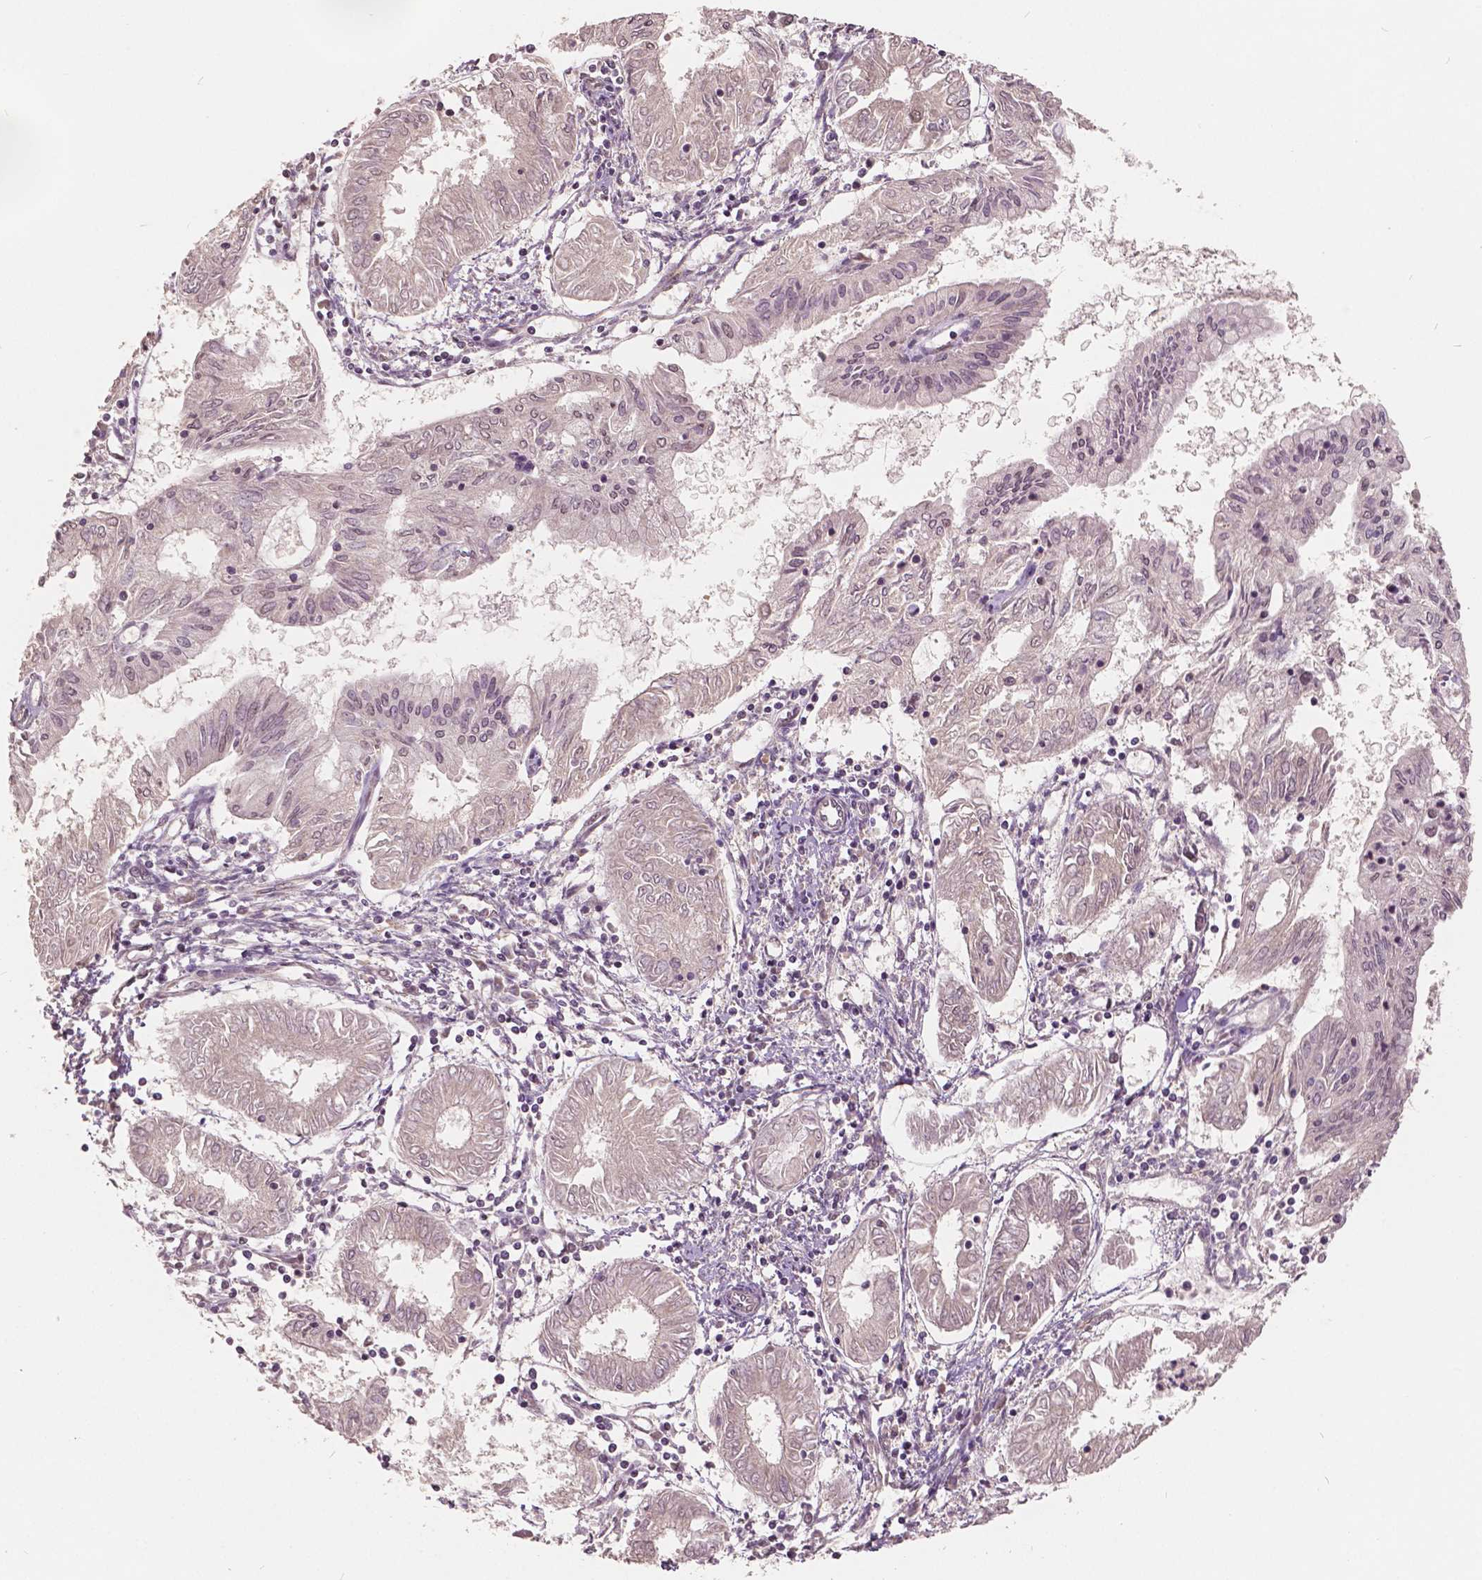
{"staining": {"intensity": "negative", "quantity": "none", "location": "none"}, "tissue": "endometrial cancer", "cell_type": "Tumor cells", "image_type": "cancer", "snomed": [{"axis": "morphology", "description": "Adenocarcinoma, NOS"}, {"axis": "topography", "description": "Endometrium"}], "caption": "Tumor cells are negative for protein expression in human endometrial cancer.", "gene": "HMBOX1", "patient": {"sex": "female", "age": 68}}